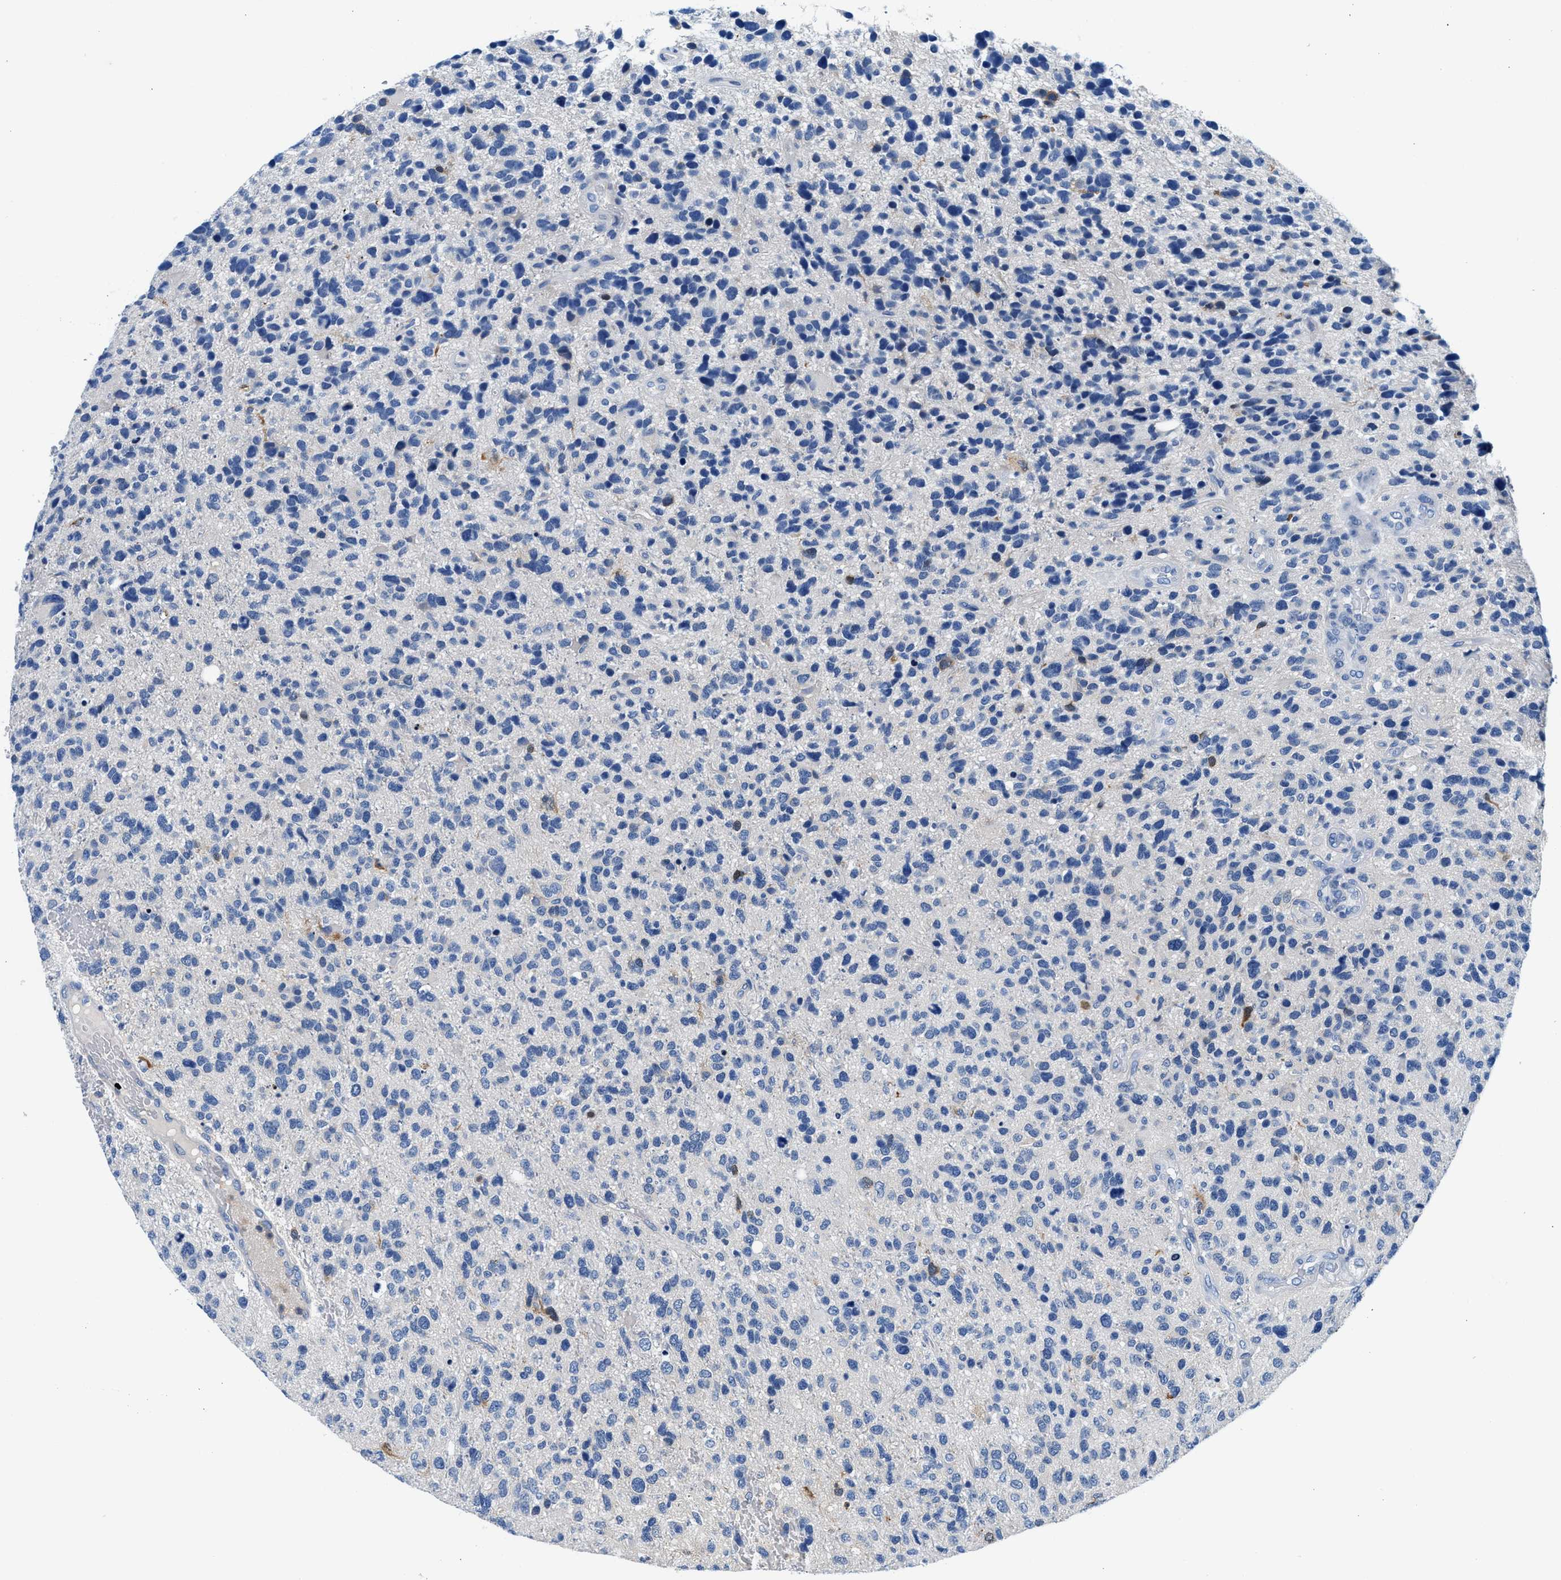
{"staining": {"intensity": "negative", "quantity": "none", "location": "none"}, "tissue": "glioma", "cell_type": "Tumor cells", "image_type": "cancer", "snomed": [{"axis": "morphology", "description": "Glioma, malignant, High grade"}, {"axis": "topography", "description": "Brain"}], "caption": "There is no significant staining in tumor cells of malignant glioma (high-grade). The staining was performed using DAB to visualize the protein expression in brown, while the nuclei were stained in blue with hematoxylin (Magnification: 20x).", "gene": "FADS6", "patient": {"sex": "female", "age": 58}}